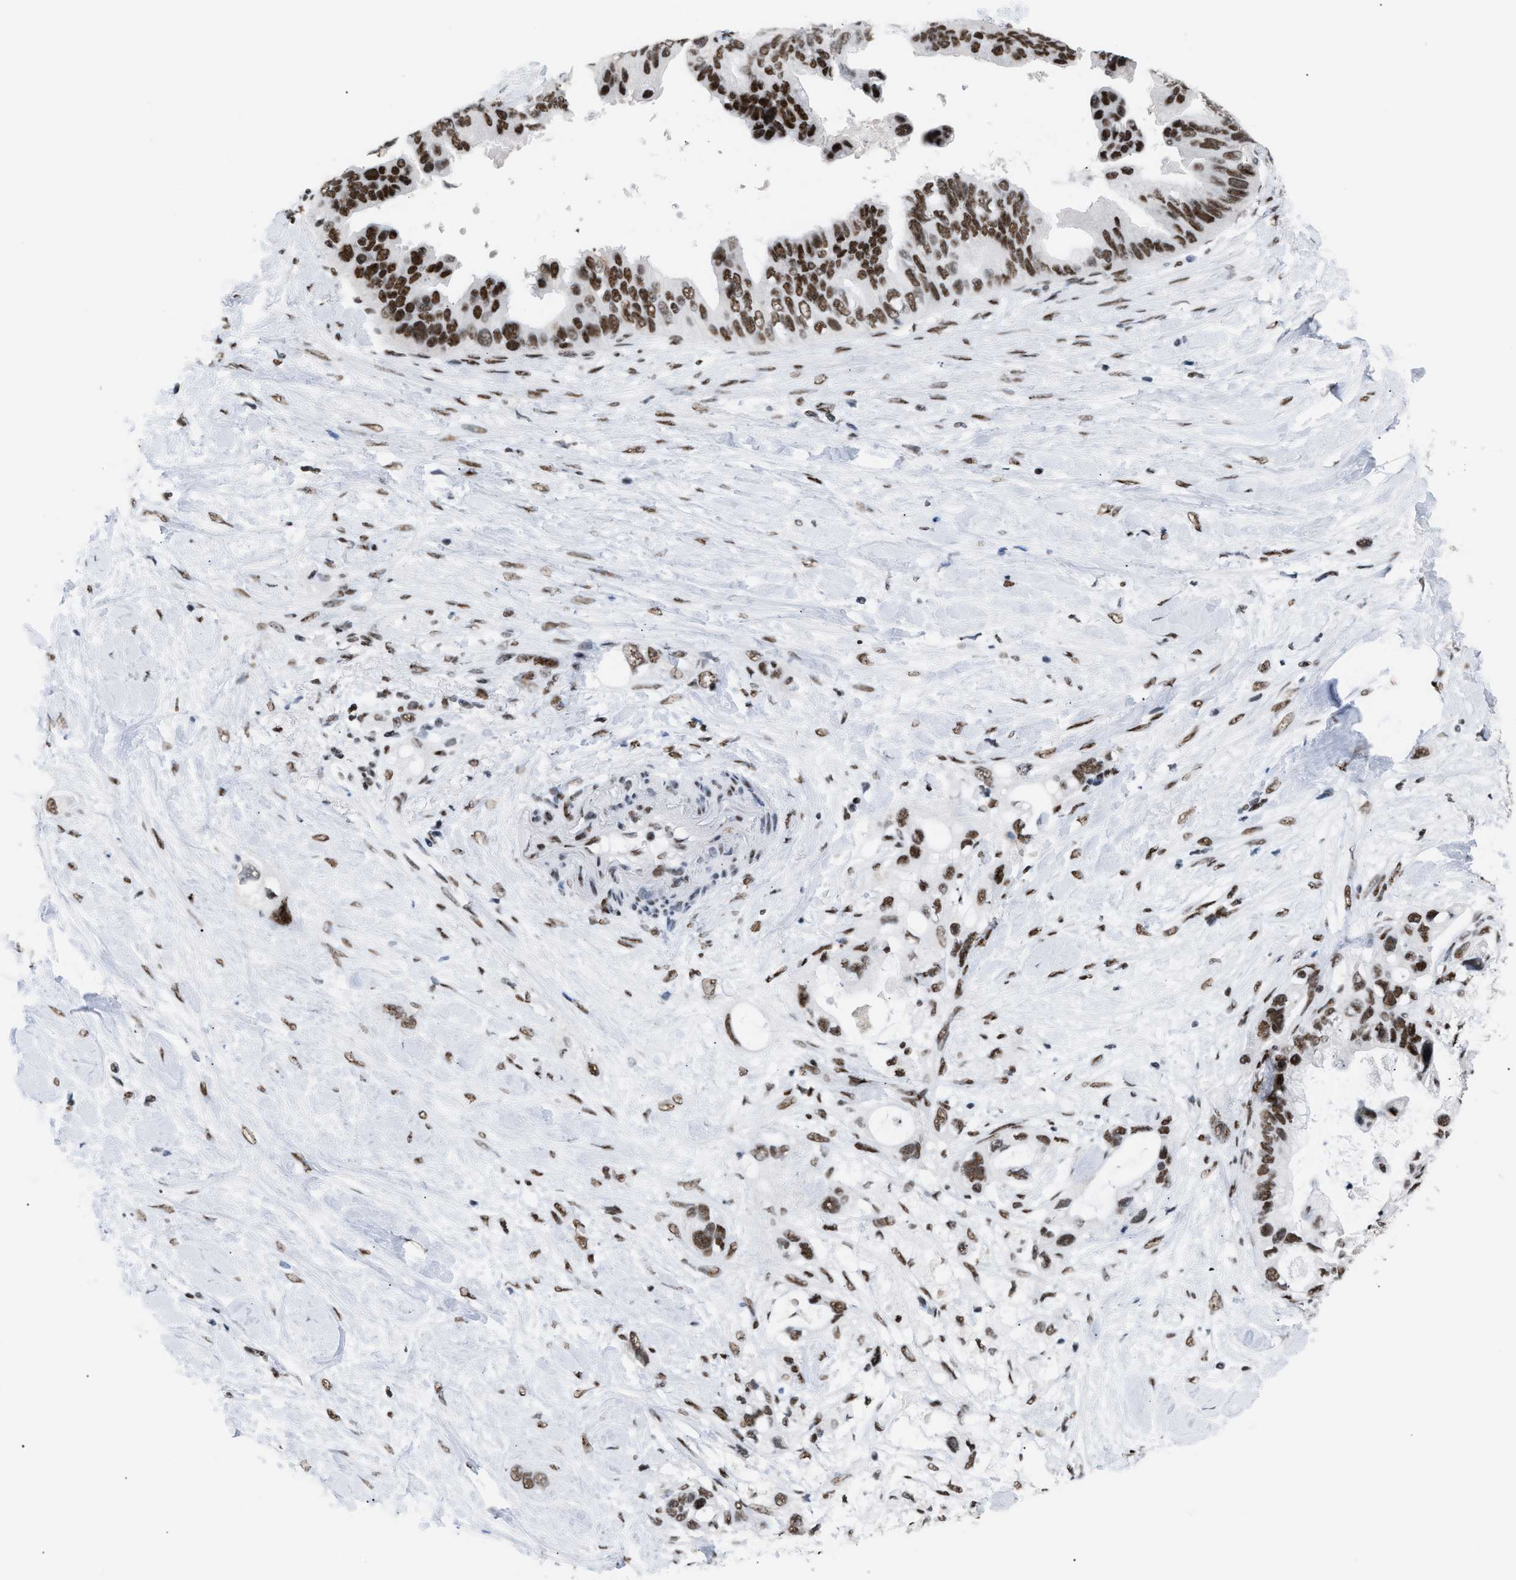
{"staining": {"intensity": "moderate", "quantity": ">75%", "location": "nuclear"}, "tissue": "pancreatic cancer", "cell_type": "Tumor cells", "image_type": "cancer", "snomed": [{"axis": "morphology", "description": "Adenocarcinoma, NOS"}, {"axis": "topography", "description": "Pancreas"}], "caption": "IHC staining of pancreatic cancer, which demonstrates medium levels of moderate nuclear positivity in about >75% of tumor cells indicating moderate nuclear protein staining. The staining was performed using DAB (3,3'-diaminobenzidine) (brown) for protein detection and nuclei were counterstained in hematoxylin (blue).", "gene": "CCAR2", "patient": {"sex": "female", "age": 56}}